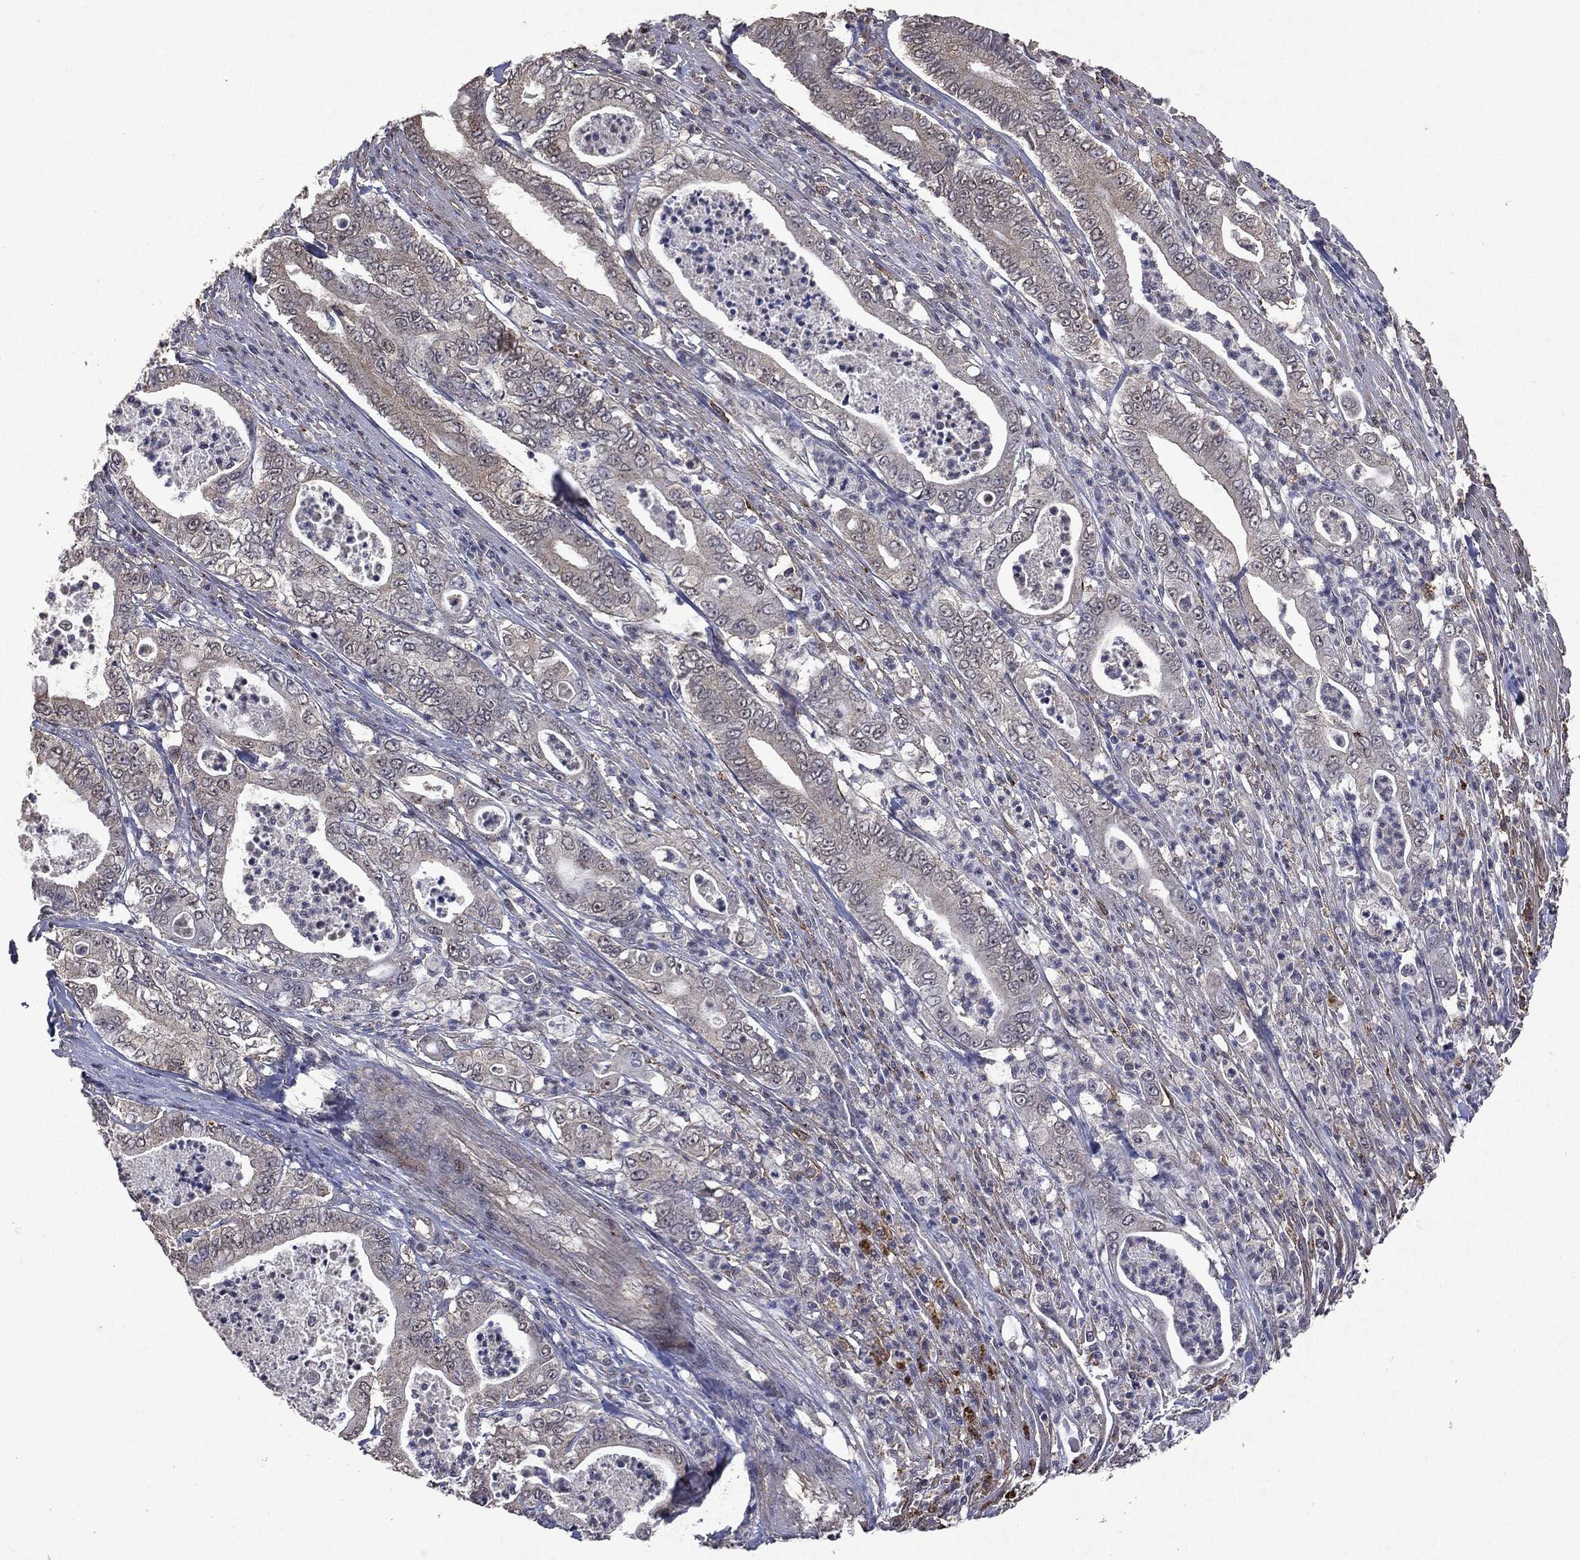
{"staining": {"intensity": "negative", "quantity": "none", "location": "none"}, "tissue": "pancreatic cancer", "cell_type": "Tumor cells", "image_type": "cancer", "snomed": [{"axis": "morphology", "description": "Adenocarcinoma, NOS"}, {"axis": "topography", "description": "Pancreas"}], "caption": "The image displays no significant positivity in tumor cells of pancreatic adenocarcinoma. (DAB IHC visualized using brightfield microscopy, high magnification).", "gene": "PTEN", "patient": {"sex": "male", "age": 71}}